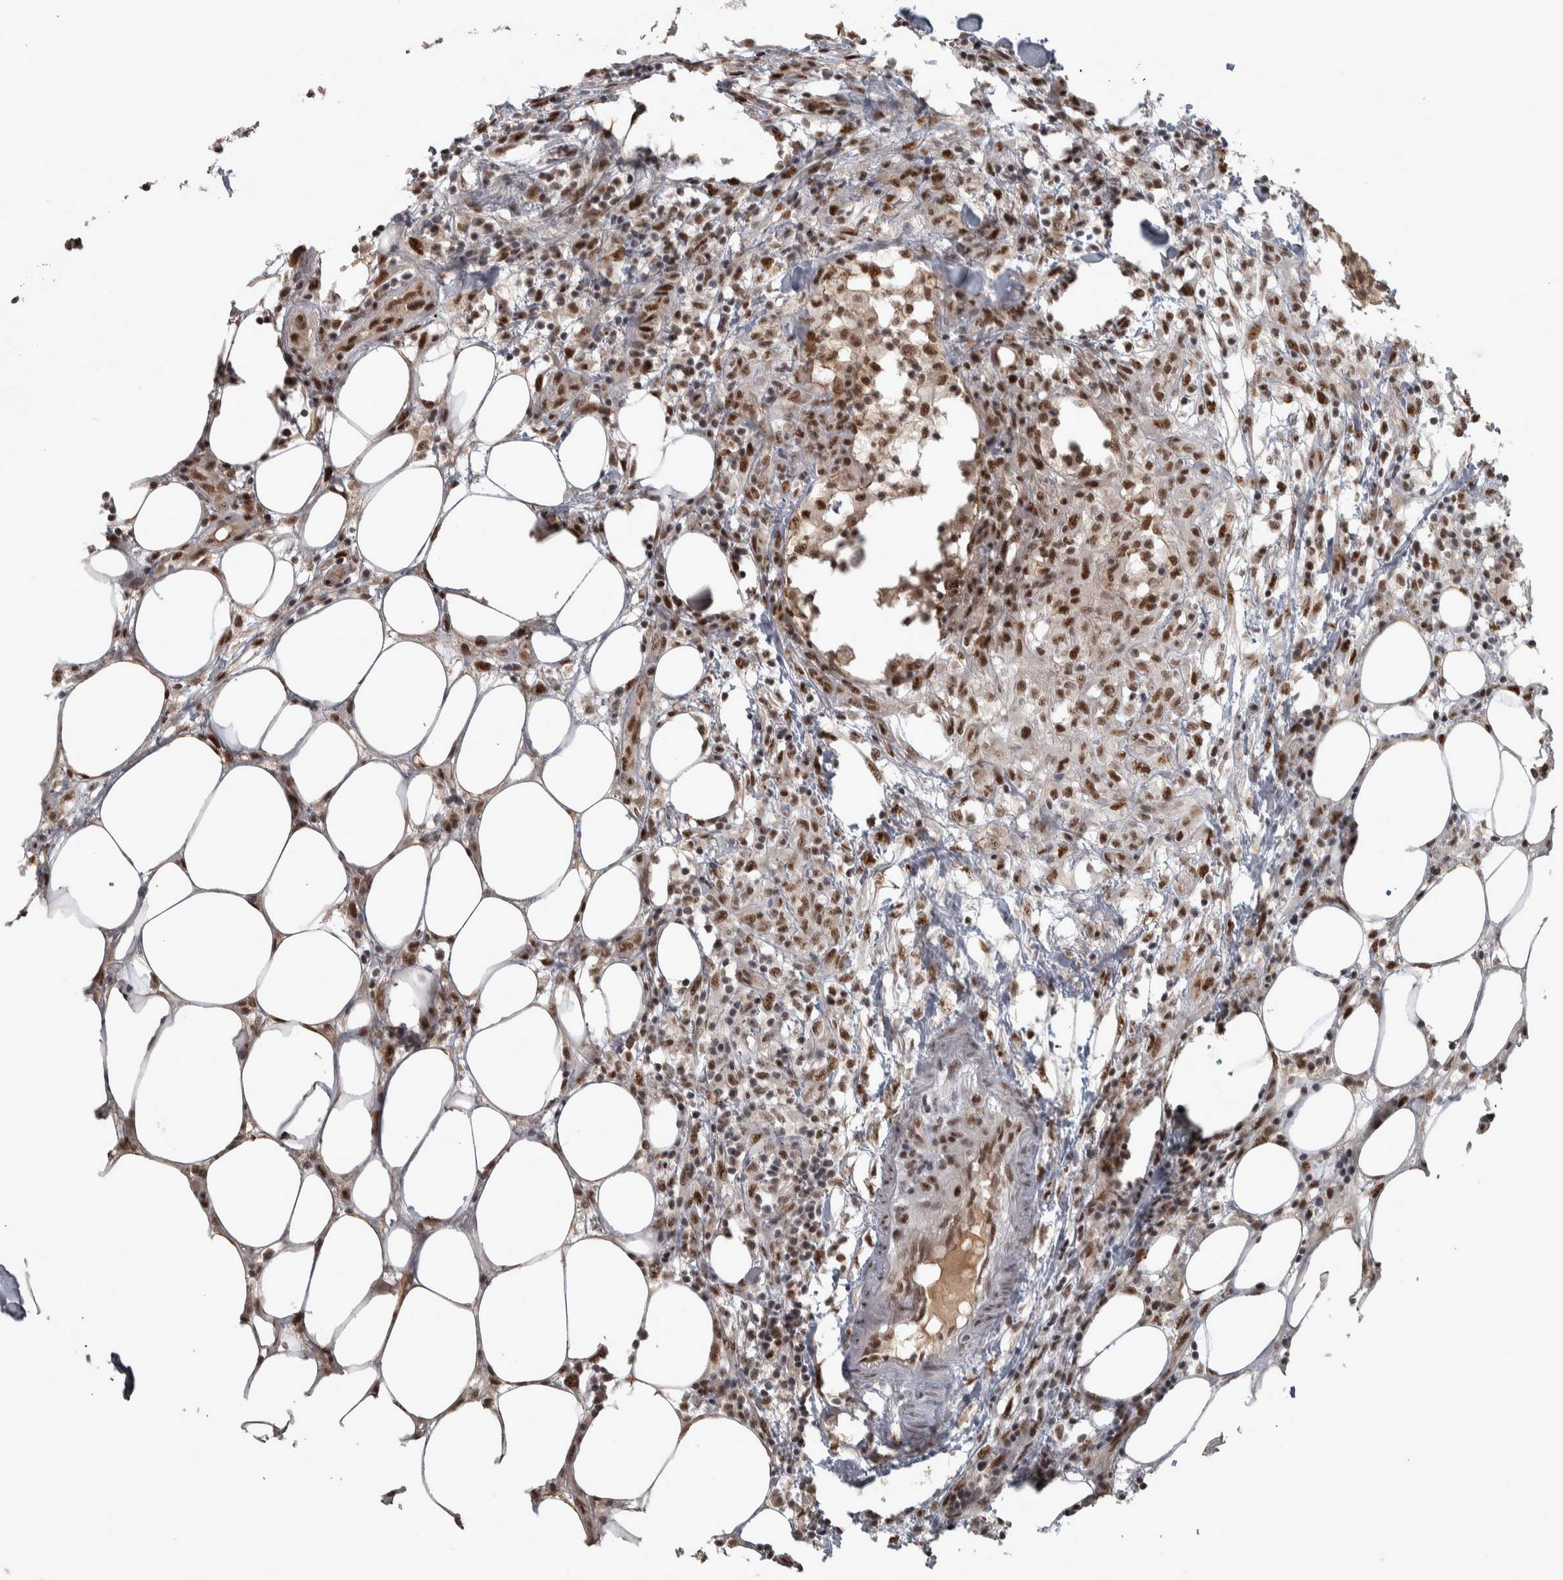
{"staining": {"intensity": "strong", "quantity": ">75%", "location": "nuclear"}, "tissue": "breast cancer", "cell_type": "Tumor cells", "image_type": "cancer", "snomed": [{"axis": "morphology", "description": "Duct carcinoma"}, {"axis": "topography", "description": "Breast"}], "caption": "Immunohistochemistry of human breast cancer (infiltrating ductal carcinoma) displays high levels of strong nuclear staining in approximately >75% of tumor cells. (IHC, brightfield microscopy, high magnification).", "gene": "DDX42", "patient": {"sex": "female", "age": 37}}